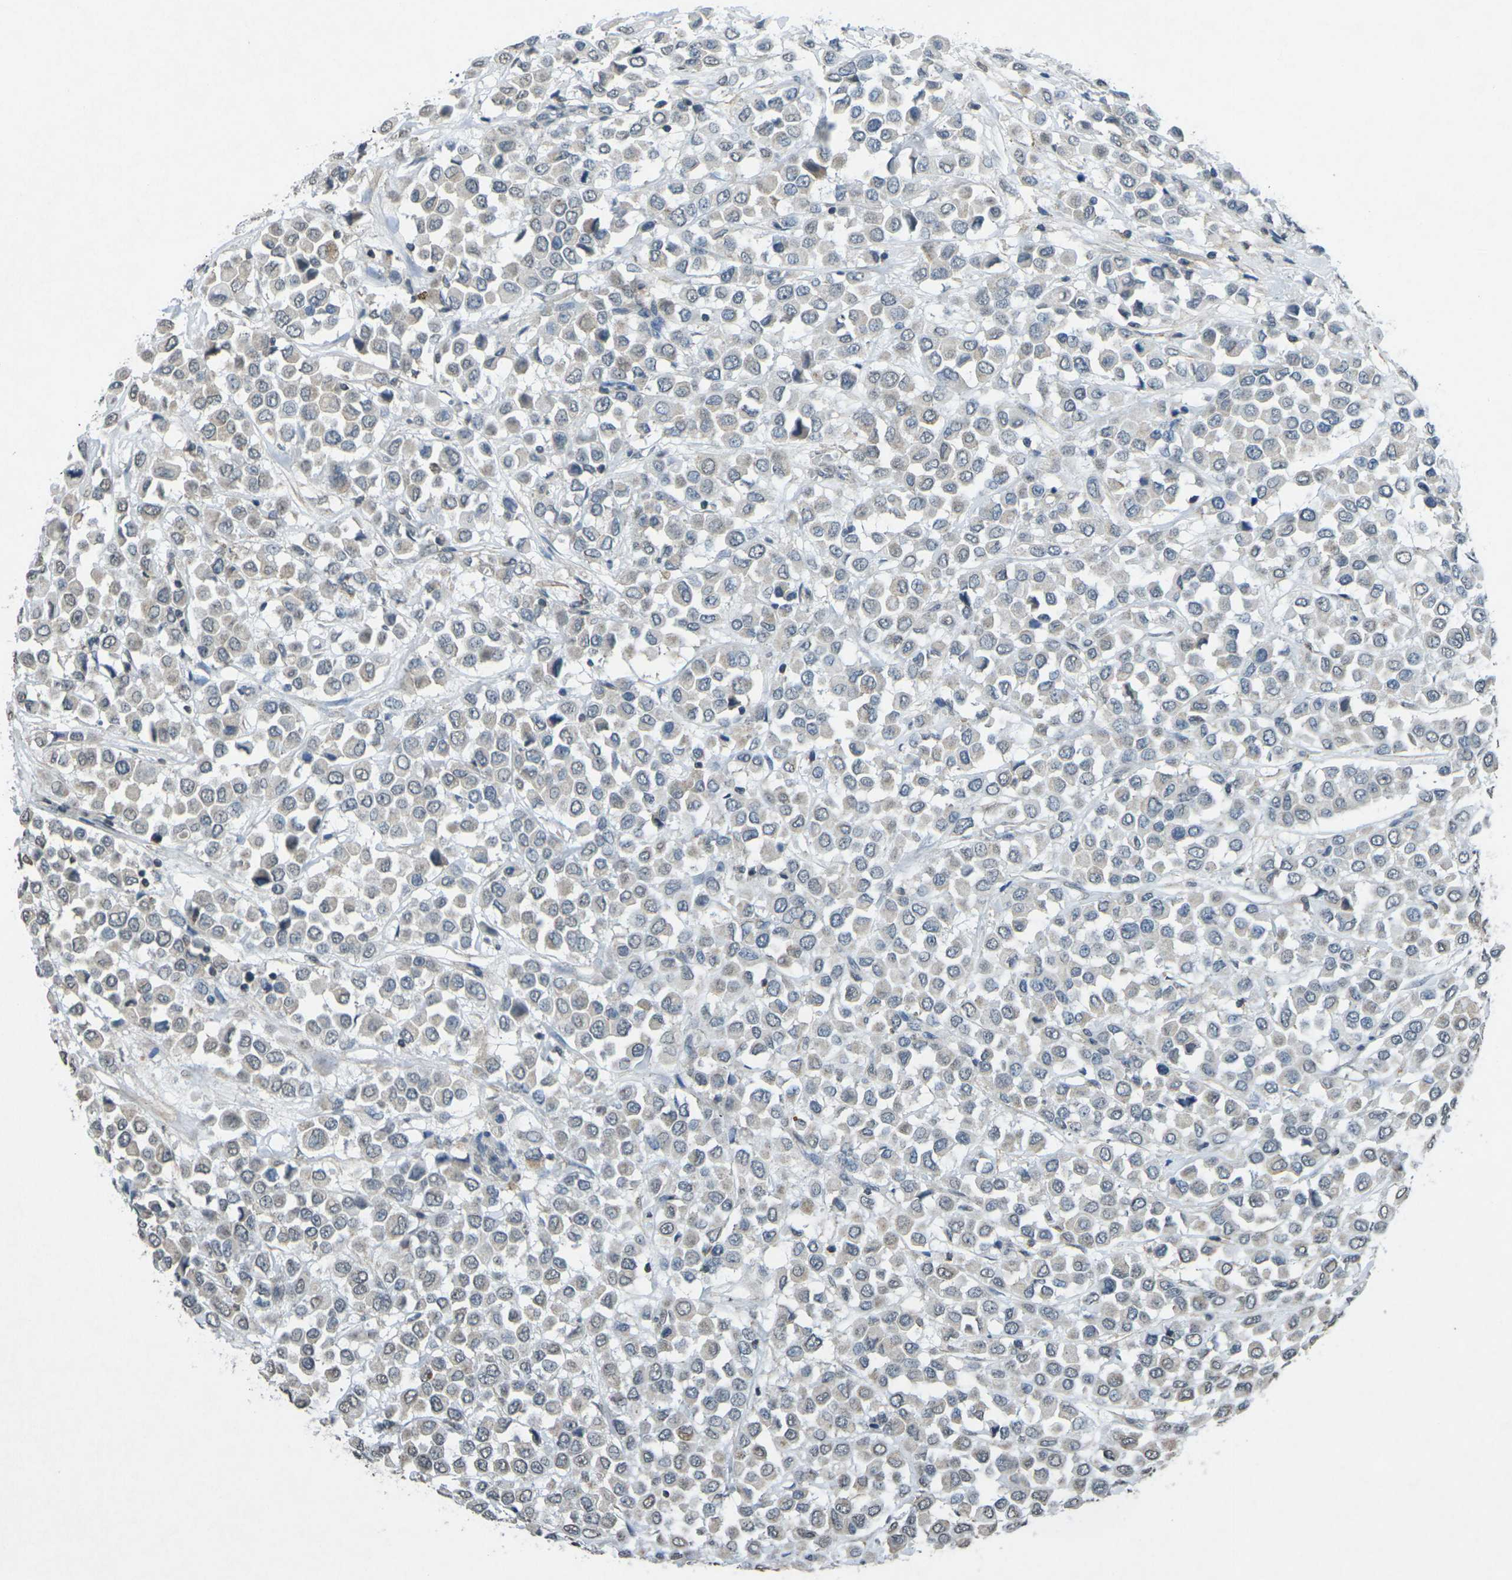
{"staining": {"intensity": "negative", "quantity": "none", "location": "none"}, "tissue": "breast cancer", "cell_type": "Tumor cells", "image_type": "cancer", "snomed": [{"axis": "morphology", "description": "Duct carcinoma"}, {"axis": "topography", "description": "Breast"}], "caption": "There is no significant staining in tumor cells of breast cancer.", "gene": "TFR2", "patient": {"sex": "female", "age": 61}}